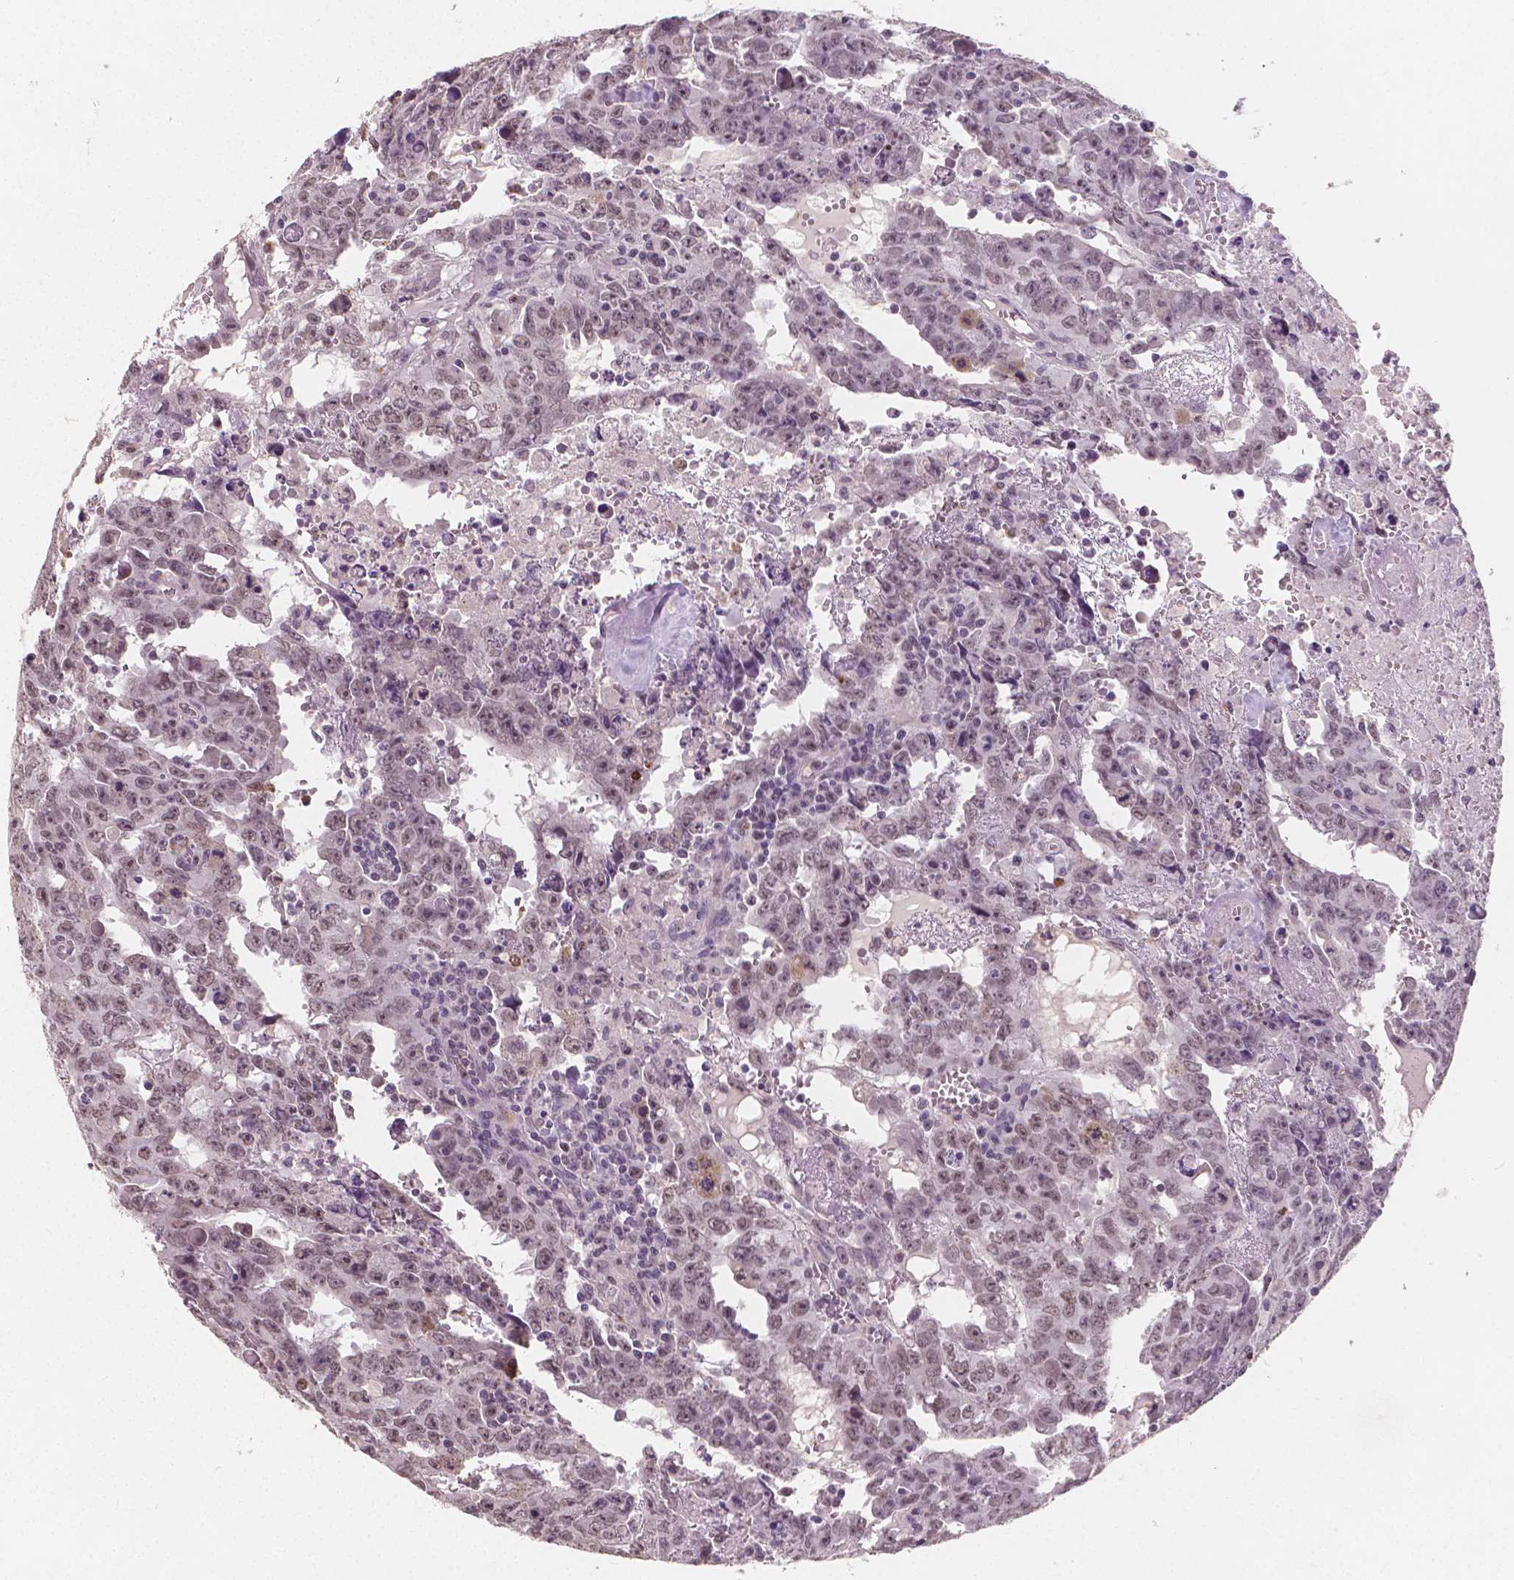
{"staining": {"intensity": "weak", "quantity": ">75%", "location": "nuclear"}, "tissue": "testis cancer", "cell_type": "Tumor cells", "image_type": "cancer", "snomed": [{"axis": "morphology", "description": "Carcinoma, Embryonal, NOS"}, {"axis": "topography", "description": "Testis"}], "caption": "High-power microscopy captured an immunohistochemistry histopathology image of embryonal carcinoma (testis), revealing weak nuclear positivity in approximately >75% of tumor cells. (DAB (3,3'-diaminobenzidine) IHC, brown staining for protein, blue staining for nuclei).", "gene": "NOLC1", "patient": {"sex": "male", "age": 22}}